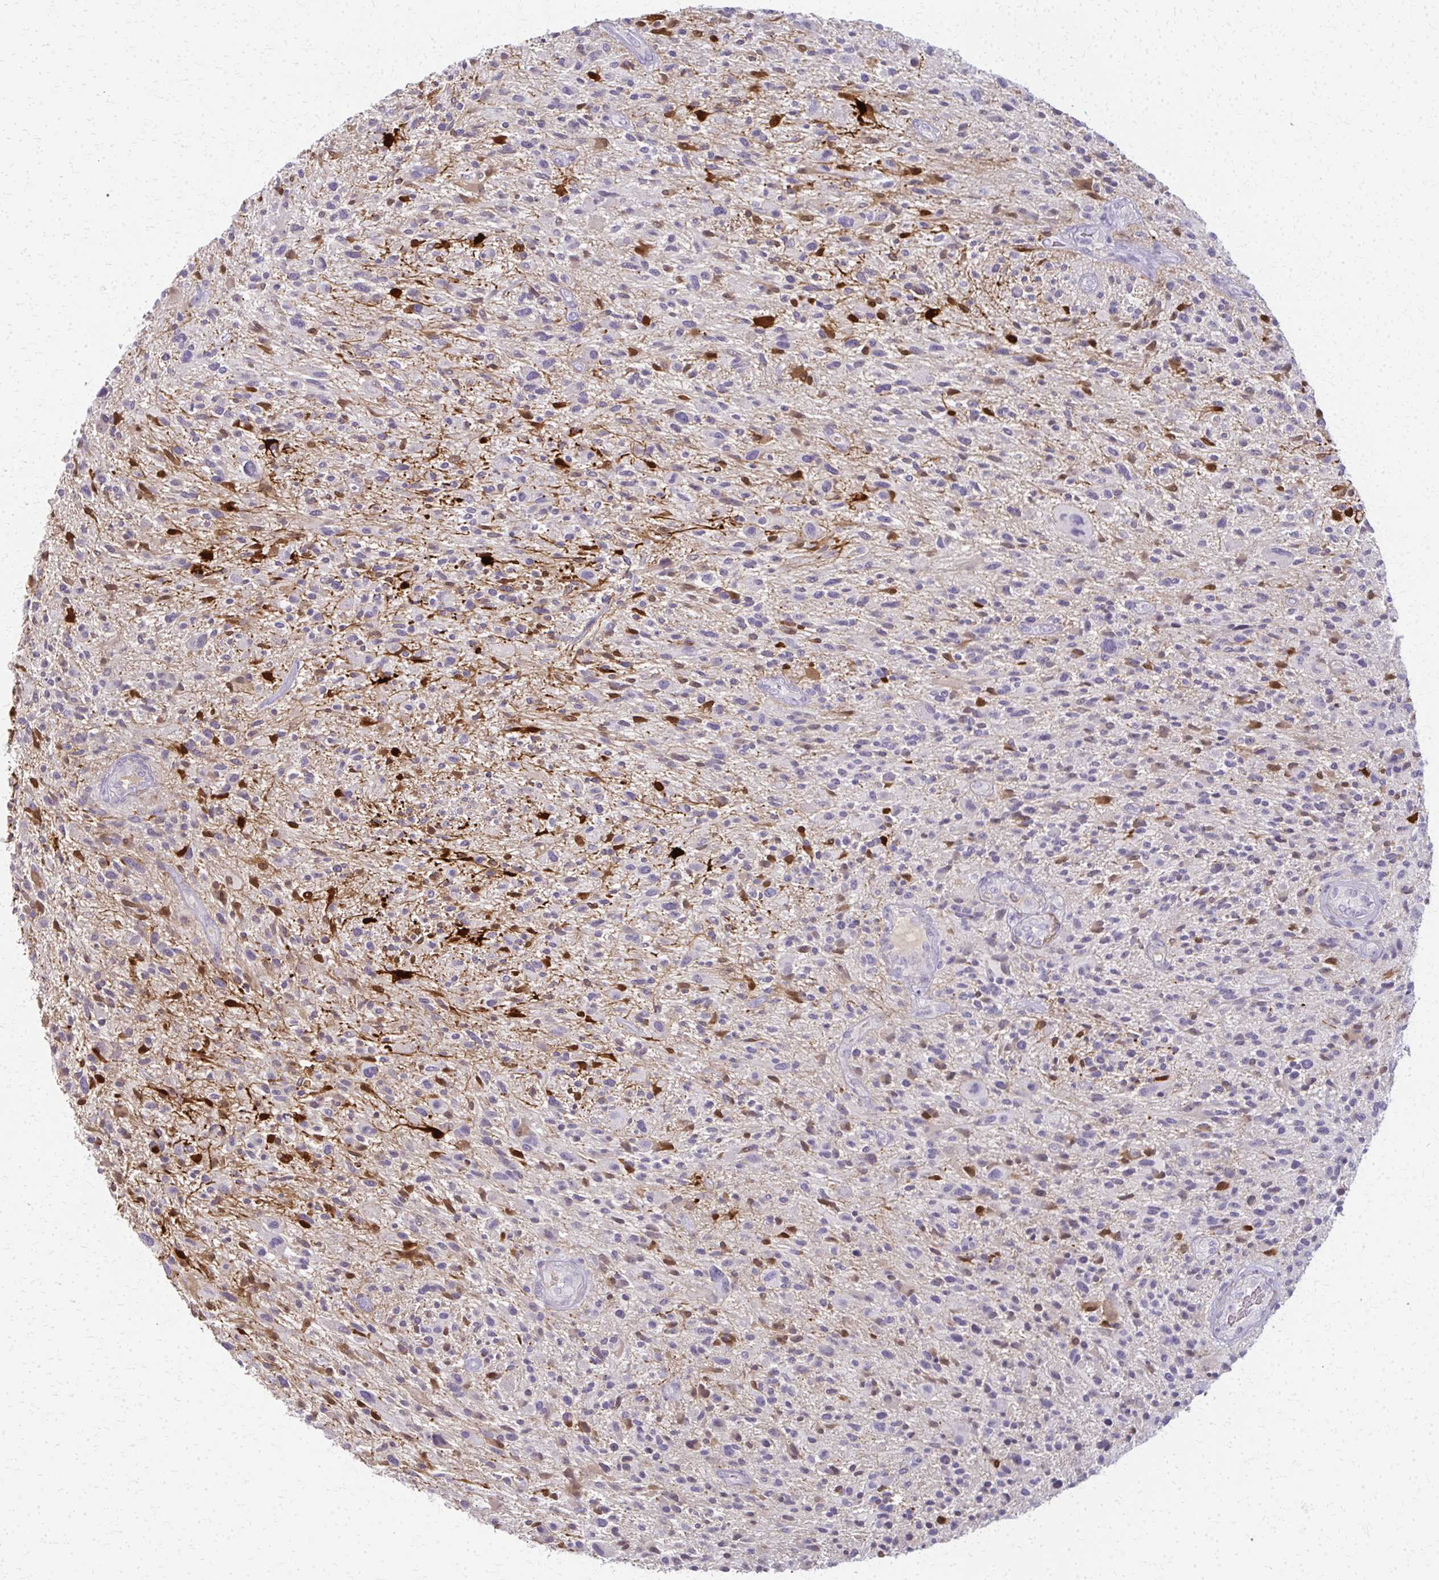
{"staining": {"intensity": "negative", "quantity": "none", "location": "none"}, "tissue": "glioma", "cell_type": "Tumor cells", "image_type": "cancer", "snomed": [{"axis": "morphology", "description": "Glioma, malignant, High grade"}, {"axis": "topography", "description": "Brain"}], "caption": "Micrograph shows no protein expression in tumor cells of malignant high-grade glioma tissue.", "gene": "CA3", "patient": {"sex": "male", "age": 47}}